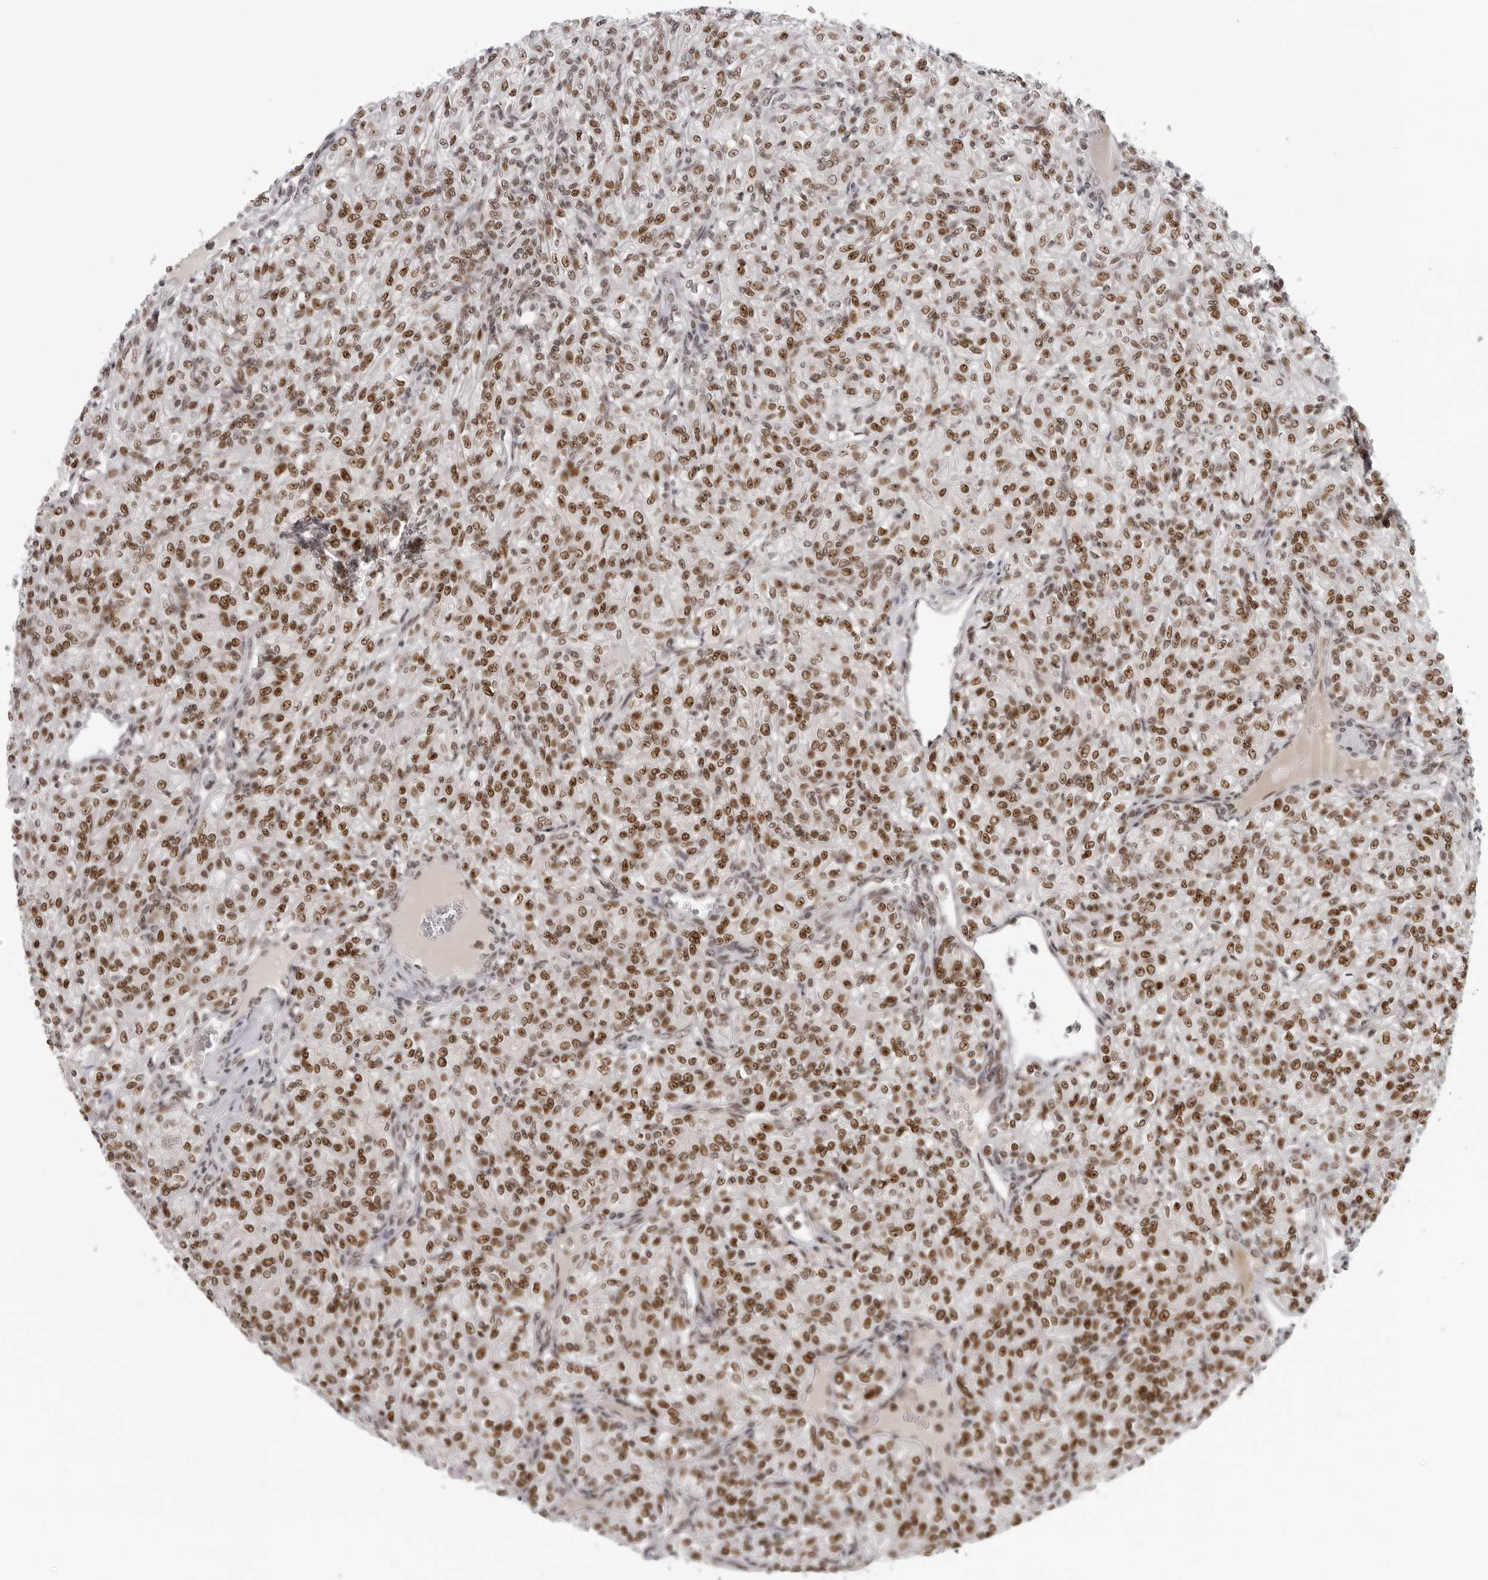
{"staining": {"intensity": "strong", "quantity": ">75%", "location": "nuclear"}, "tissue": "renal cancer", "cell_type": "Tumor cells", "image_type": "cancer", "snomed": [{"axis": "morphology", "description": "Adenocarcinoma, NOS"}, {"axis": "topography", "description": "Kidney"}], "caption": "Approximately >75% of tumor cells in human renal cancer (adenocarcinoma) exhibit strong nuclear protein positivity as visualized by brown immunohistochemical staining.", "gene": "HEXIM2", "patient": {"sex": "male", "age": 77}}